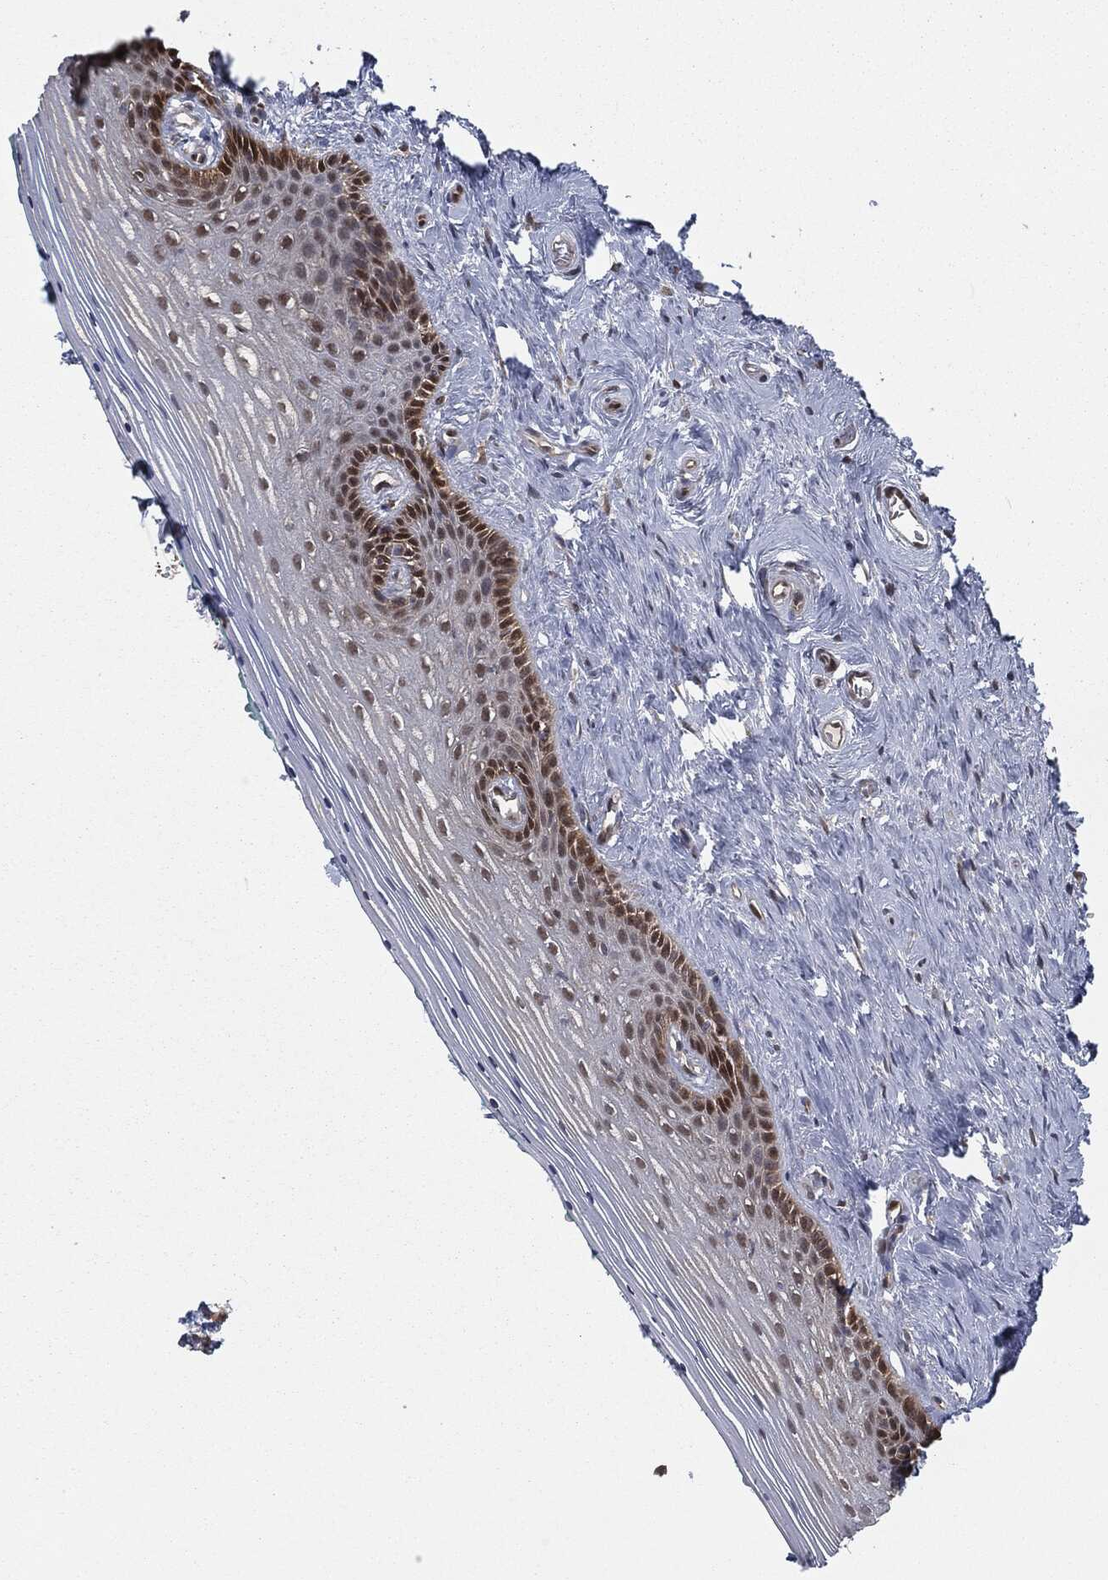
{"staining": {"intensity": "moderate", "quantity": "<25%", "location": "nuclear"}, "tissue": "vagina", "cell_type": "Squamous epithelial cells", "image_type": "normal", "snomed": [{"axis": "morphology", "description": "Normal tissue, NOS"}, {"axis": "topography", "description": "Vagina"}], "caption": "Immunohistochemical staining of normal human vagina shows moderate nuclear protein staining in approximately <25% of squamous epithelial cells. (DAB (3,3'-diaminobenzidine) IHC with brightfield microscopy, high magnification).", "gene": "CAPRIN2", "patient": {"sex": "female", "age": 45}}